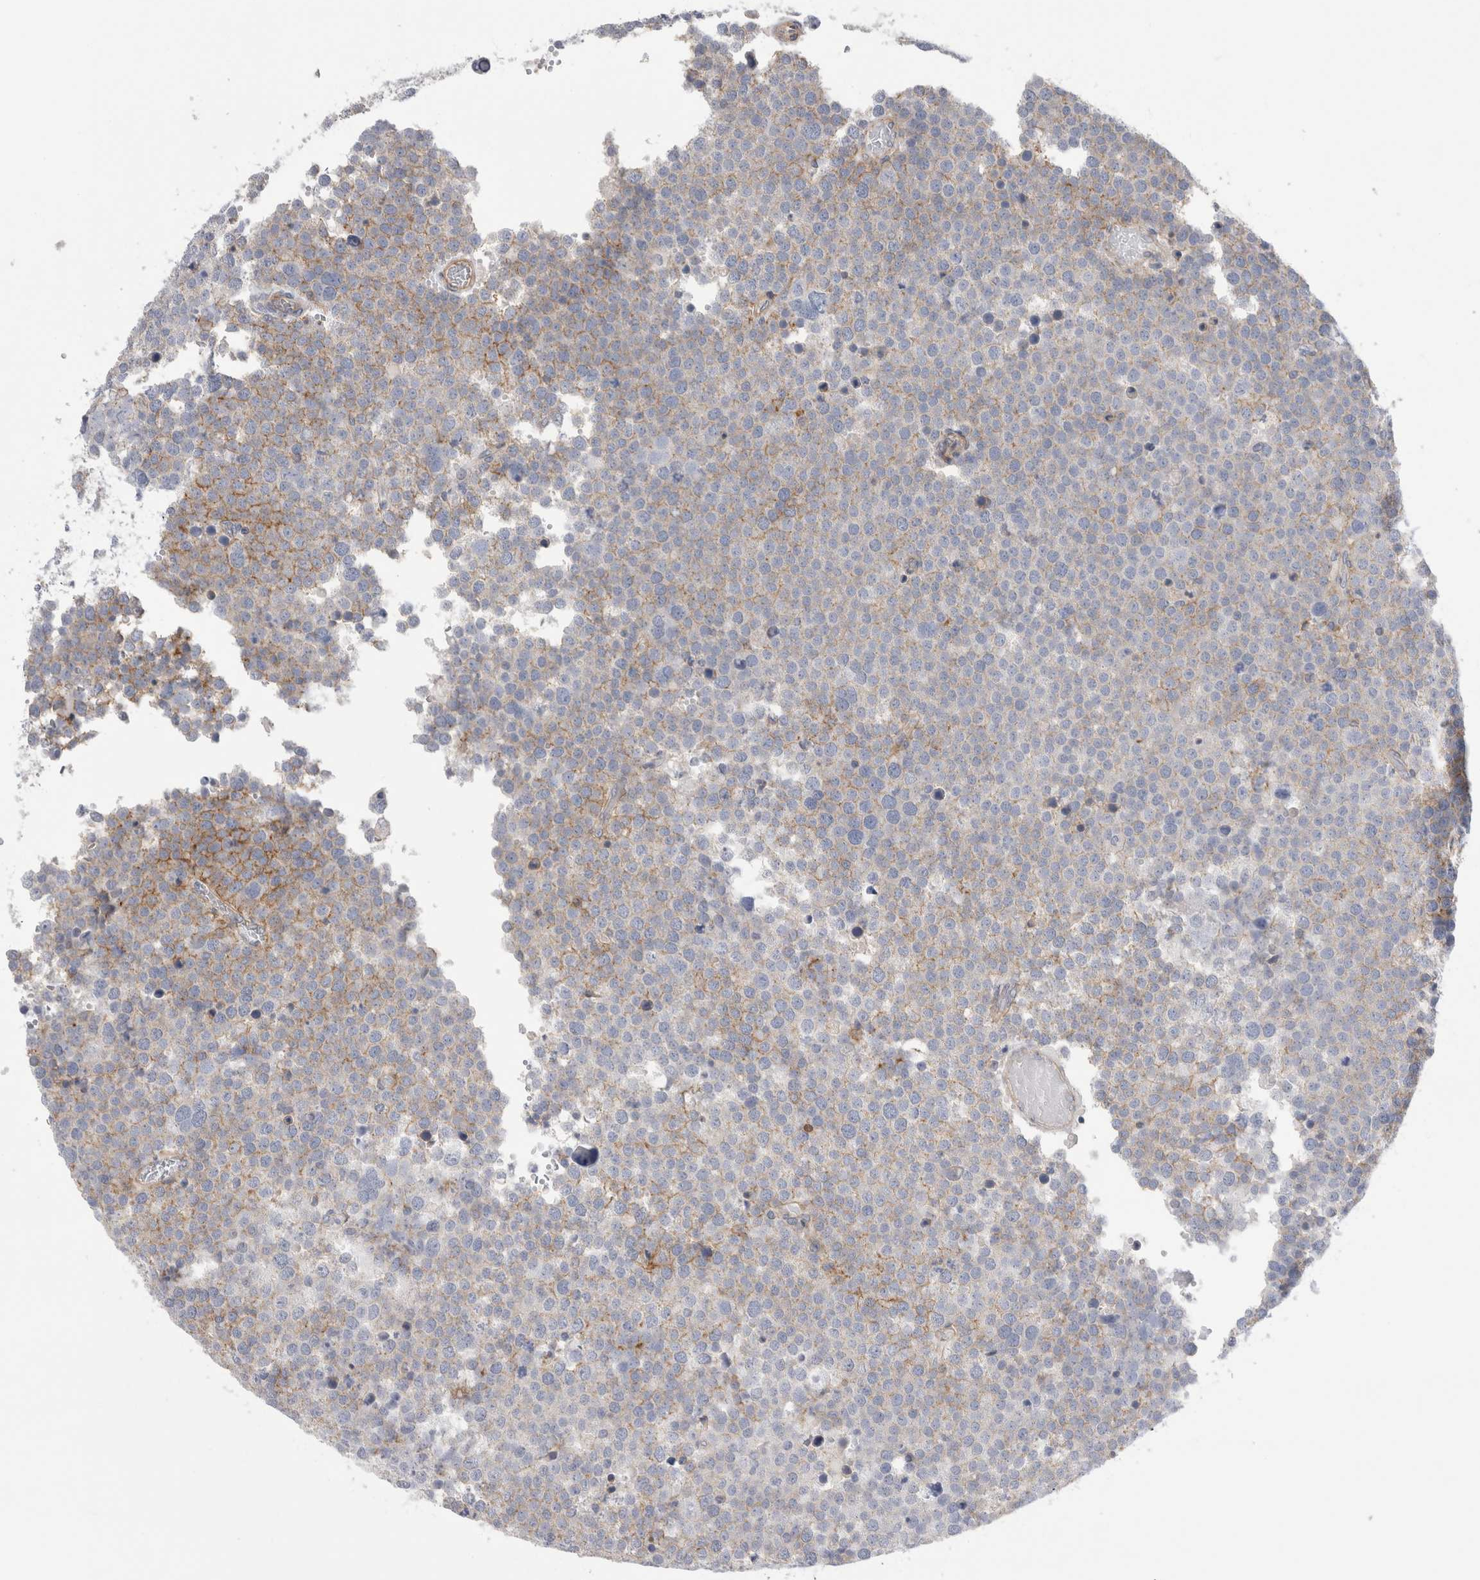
{"staining": {"intensity": "moderate", "quantity": "<25%", "location": "cytoplasmic/membranous"}, "tissue": "testis cancer", "cell_type": "Tumor cells", "image_type": "cancer", "snomed": [{"axis": "morphology", "description": "Seminoma, NOS"}, {"axis": "topography", "description": "Testis"}], "caption": "Brown immunohistochemical staining in human seminoma (testis) reveals moderate cytoplasmic/membranous positivity in approximately <25% of tumor cells.", "gene": "VANGL1", "patient": {"sex": "male", "age": 71}}